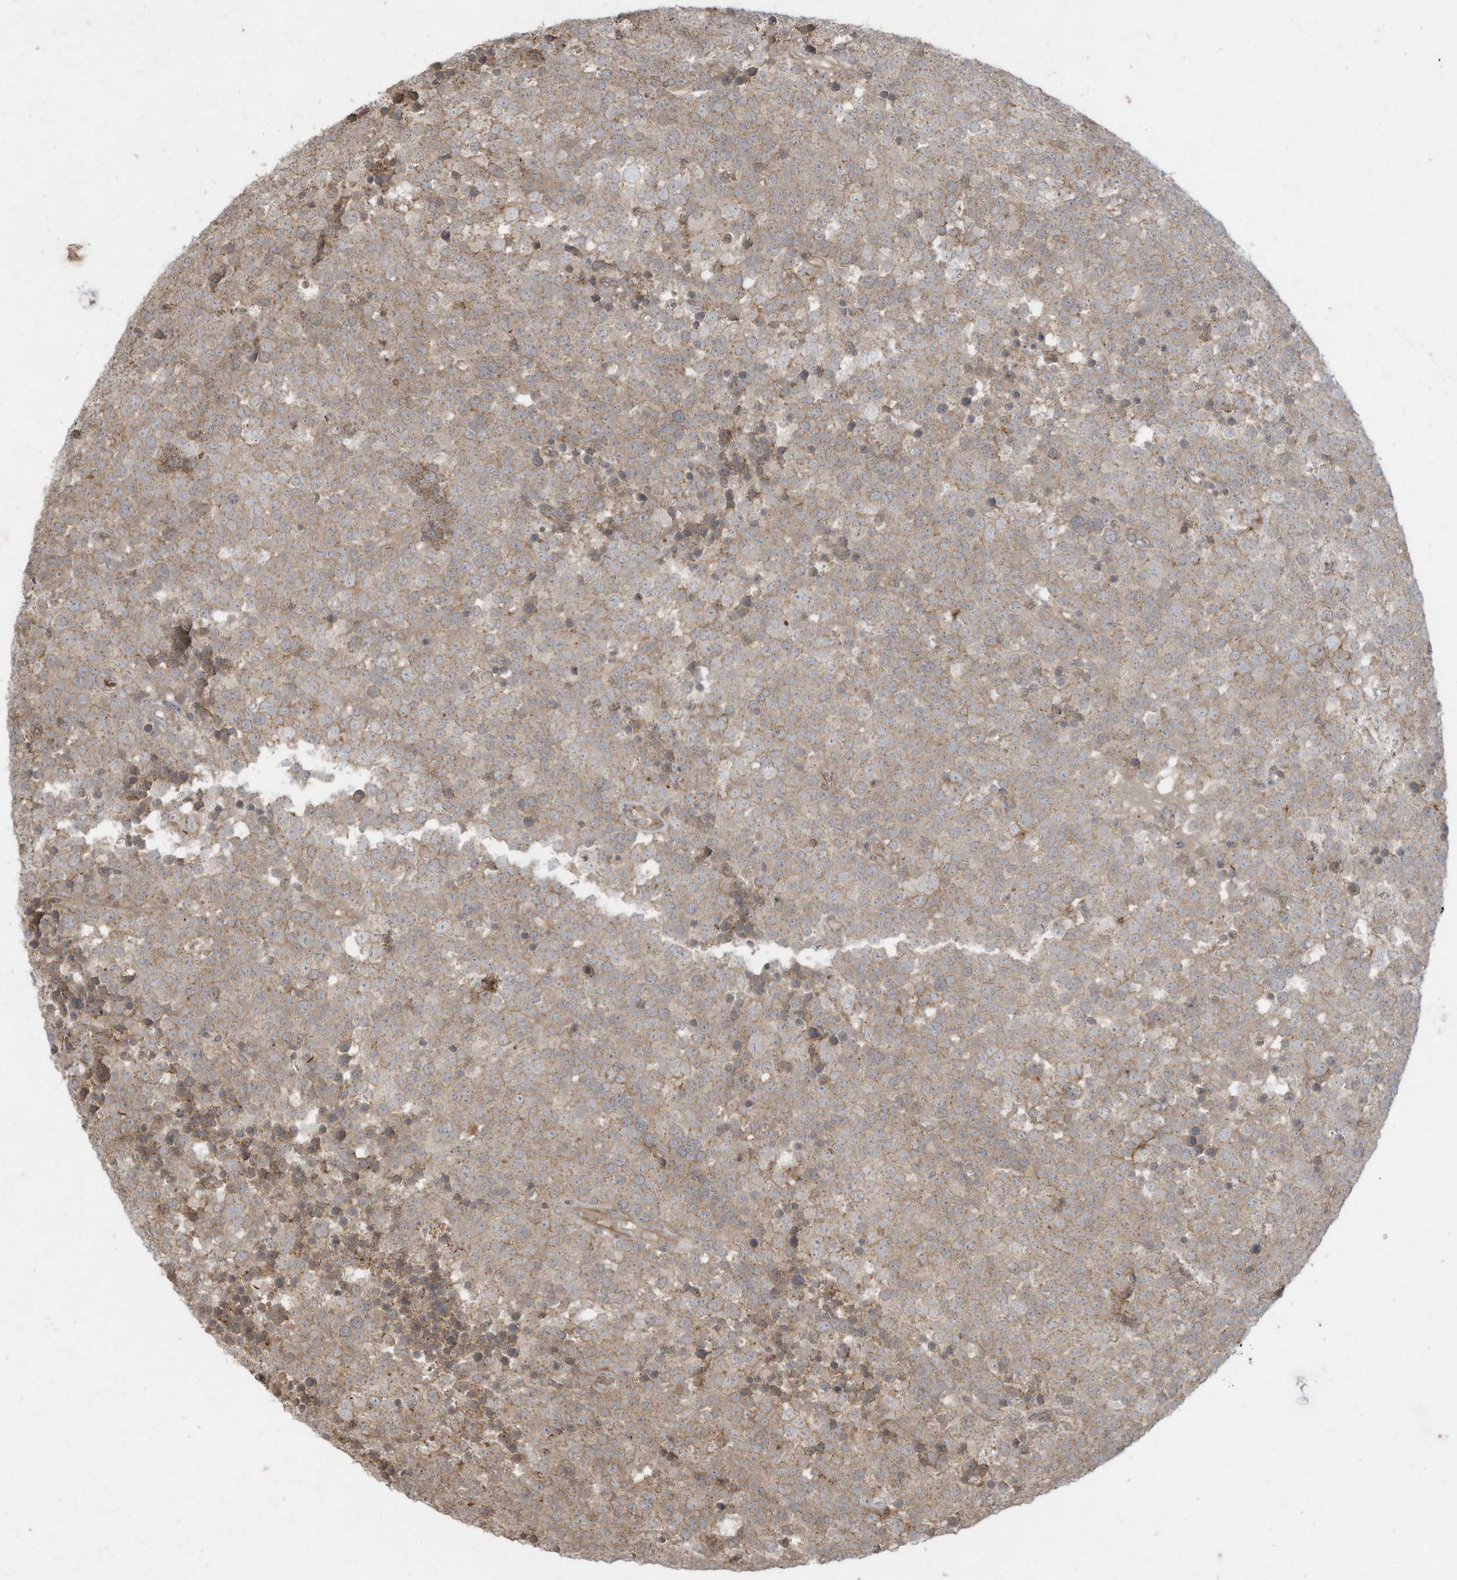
{"staining": {"intensity": "weak", "quantity": ">75%", "location": "cytoplasmic/membranous"}, "tissue": "testis cancer", "cell_type": "Tumor cells", "image_type": "cancer", "snomed": [{"axis": "morphology", "description": "Seminoma, NOS"}, {"axis": "topography", "description": "Testis"}], "caption": "Protein analysis of testis seminoma tissue displays weak cytoplasmic/membranous expression in approximately >75% of tumor cells. (Stains: DAB (3,3'-diaminobenzidine) in brown, nuclei in blue, Microscopy: brightfield microscopy at high magnification).", "gene": "MATN2", "patient": {"sex": "male", "age": 71}}